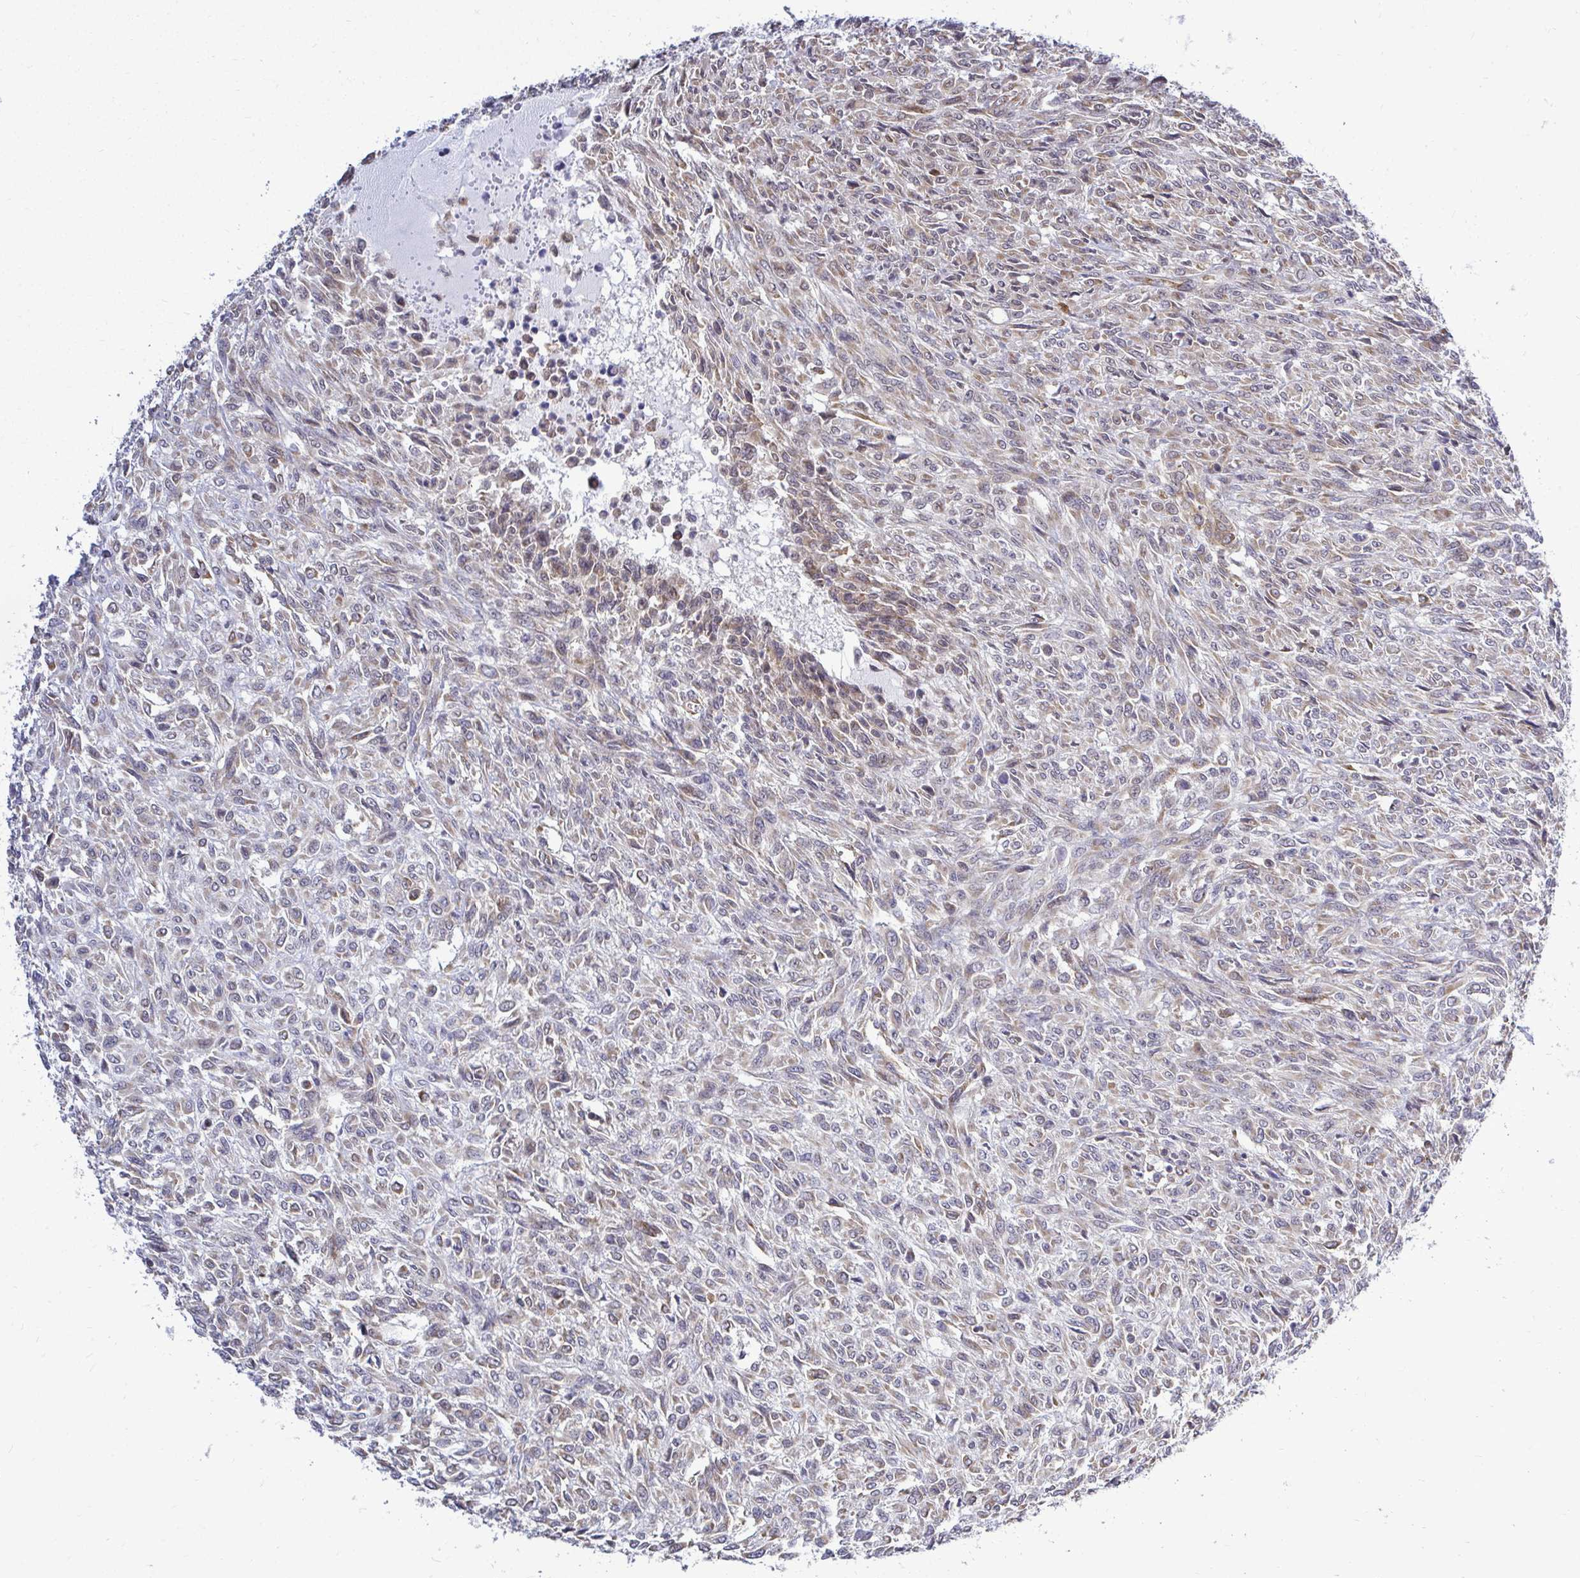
{"staining": {"intensity": "weak", "quantity": "25%-75%", "location": "cytoplasmic/membranous"}, "tissue": "renal cancer", "cell_type": "Tumor cells", "image_type": "cancer", "snomed": [{"axis": "morphology", "description": "Adenocarcinoma, NOS"}, {"axis": "topography", "description": "Kidney"}], "caption": "The histopathology image shows a brown stain indicating the presence of a protein in the cytoplasmic/membranous of tumor cells in adenocarcinoma (renal). Using DAB (brown) and hematoxylin (blue) stains, captured at high magnification using brightfield microscopy.", "gene": "FMR1", "patient": {"sex": "male", "age": 58}}